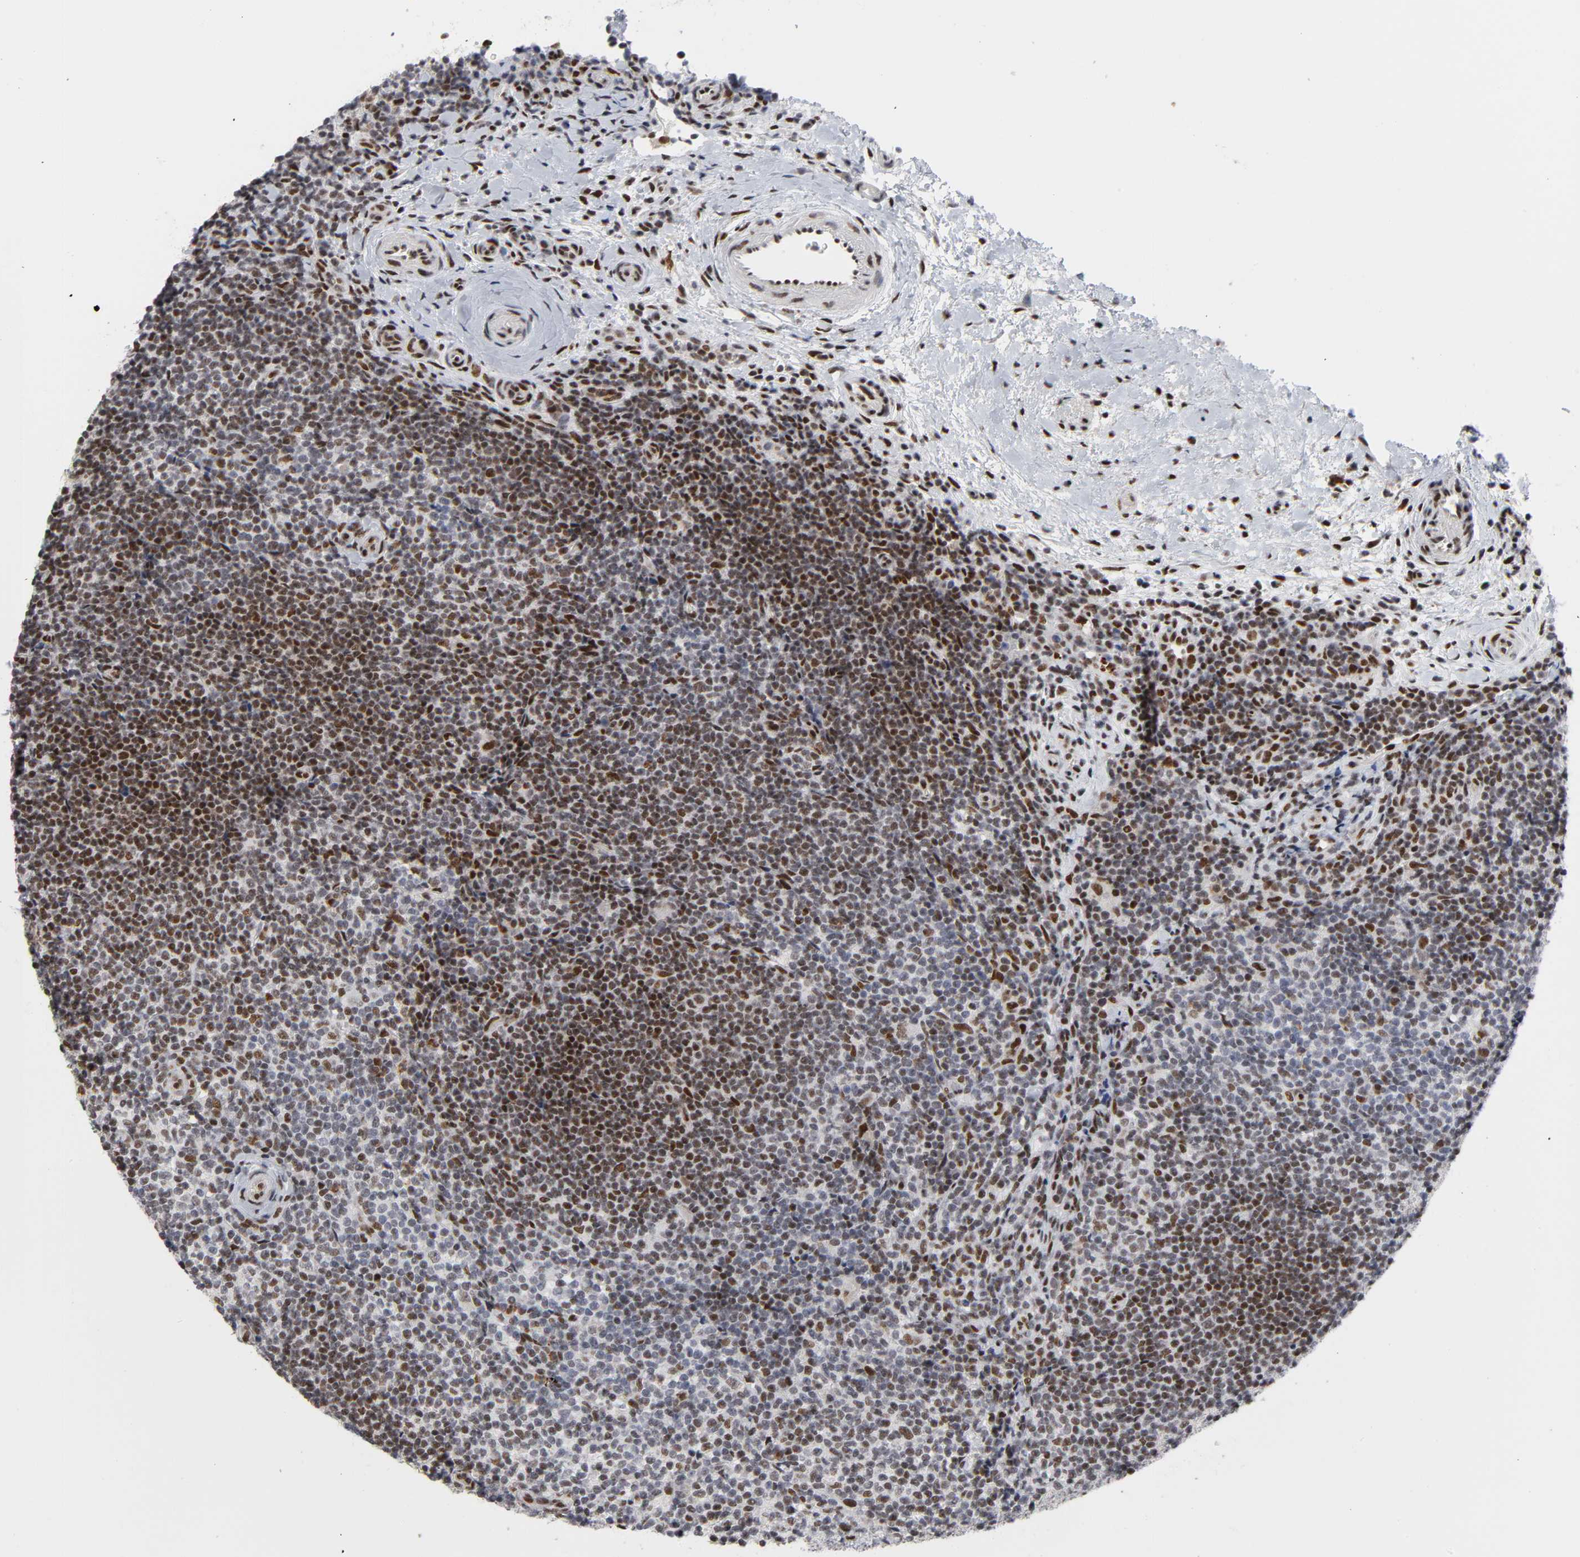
{"staining": {"intensity": "strong", "quantity": ">75%", "location": "nuclear"}, "tissue": "lymphoma", "cell_type": "Tumor cells", "image_type": "cancer", "snomed": [{"axis": "morphology", "description": "Malignant lymphoma, non-Hodgkin's type, Low grade"}, {"axis": "topography", "description": "Lymph node"}], "caption": "This histopathology image displays lymphoma stained with IHC to label a protein in brown. The nuclear of tumor cells show strong positivity for the protein. Nuclei are counter-stained blue.", "gene": "CREBBP", "patient": {"sex": "female", "age": 76}}